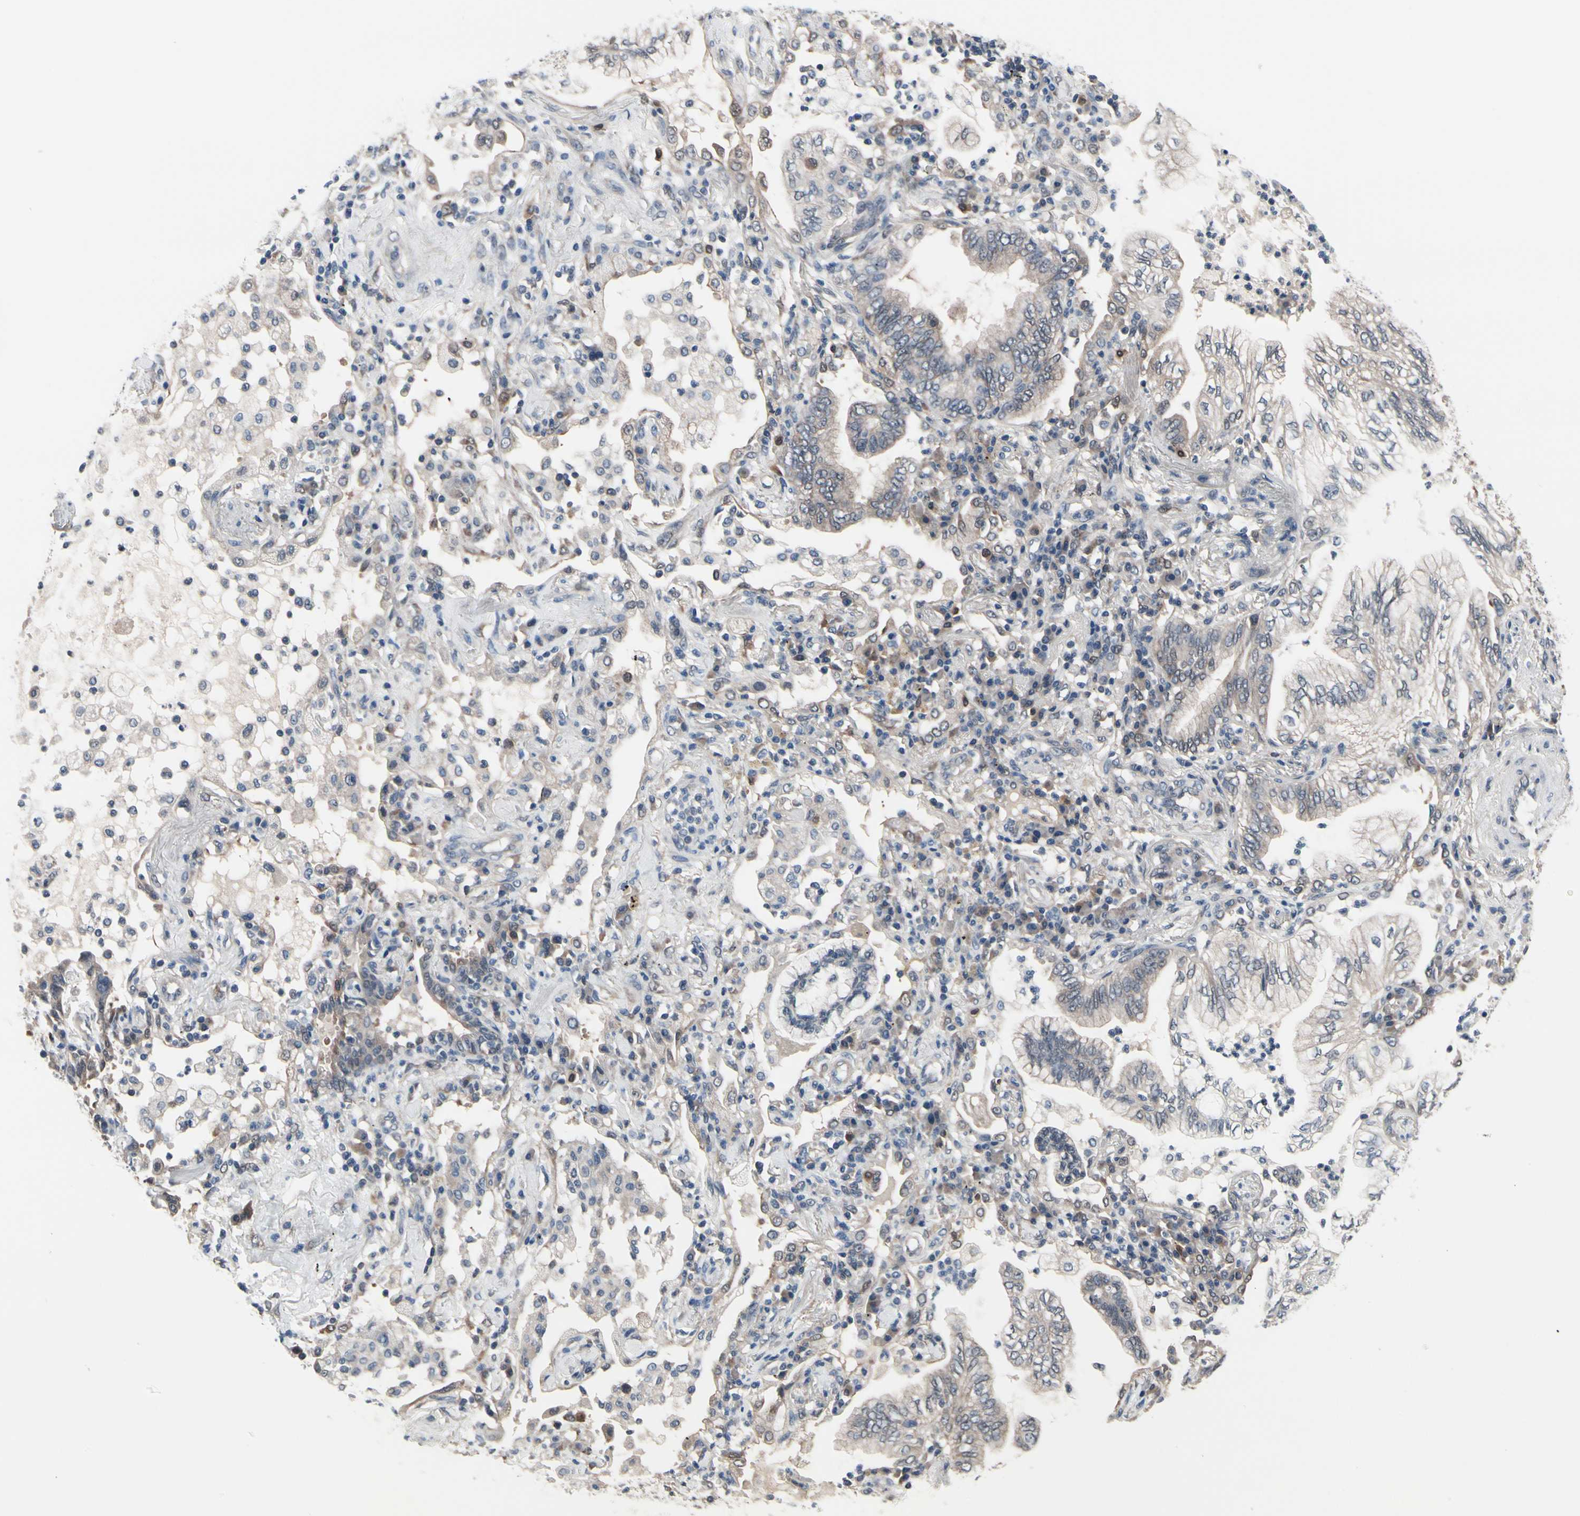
{"staining": {"intensity": "weak", "quantity": ">75%", "location": "cytoplasmic/membranous,nuclear"}, "tissue": "lung cancer", "cell_type": "Tumor cells", "image_type": "cancer", "snomed": [{"axis": "morphology", "description": "Normal tissue, NOS"}, {"axis": "morphology", "description": "Adenocarcinoma, NOS"}, {"axis": "topography", "description": "Bronchus"}, {"axis": "topography", "description": "Lung"}], "caption": "This is an image of IHC staining of lung adenocarcinoma, which shows weak expression in the cytoplasmic/membranous and nuclear of tumor cells.", "gene": "PRDX6", "patient": {"sex": "female", "age": 70}}